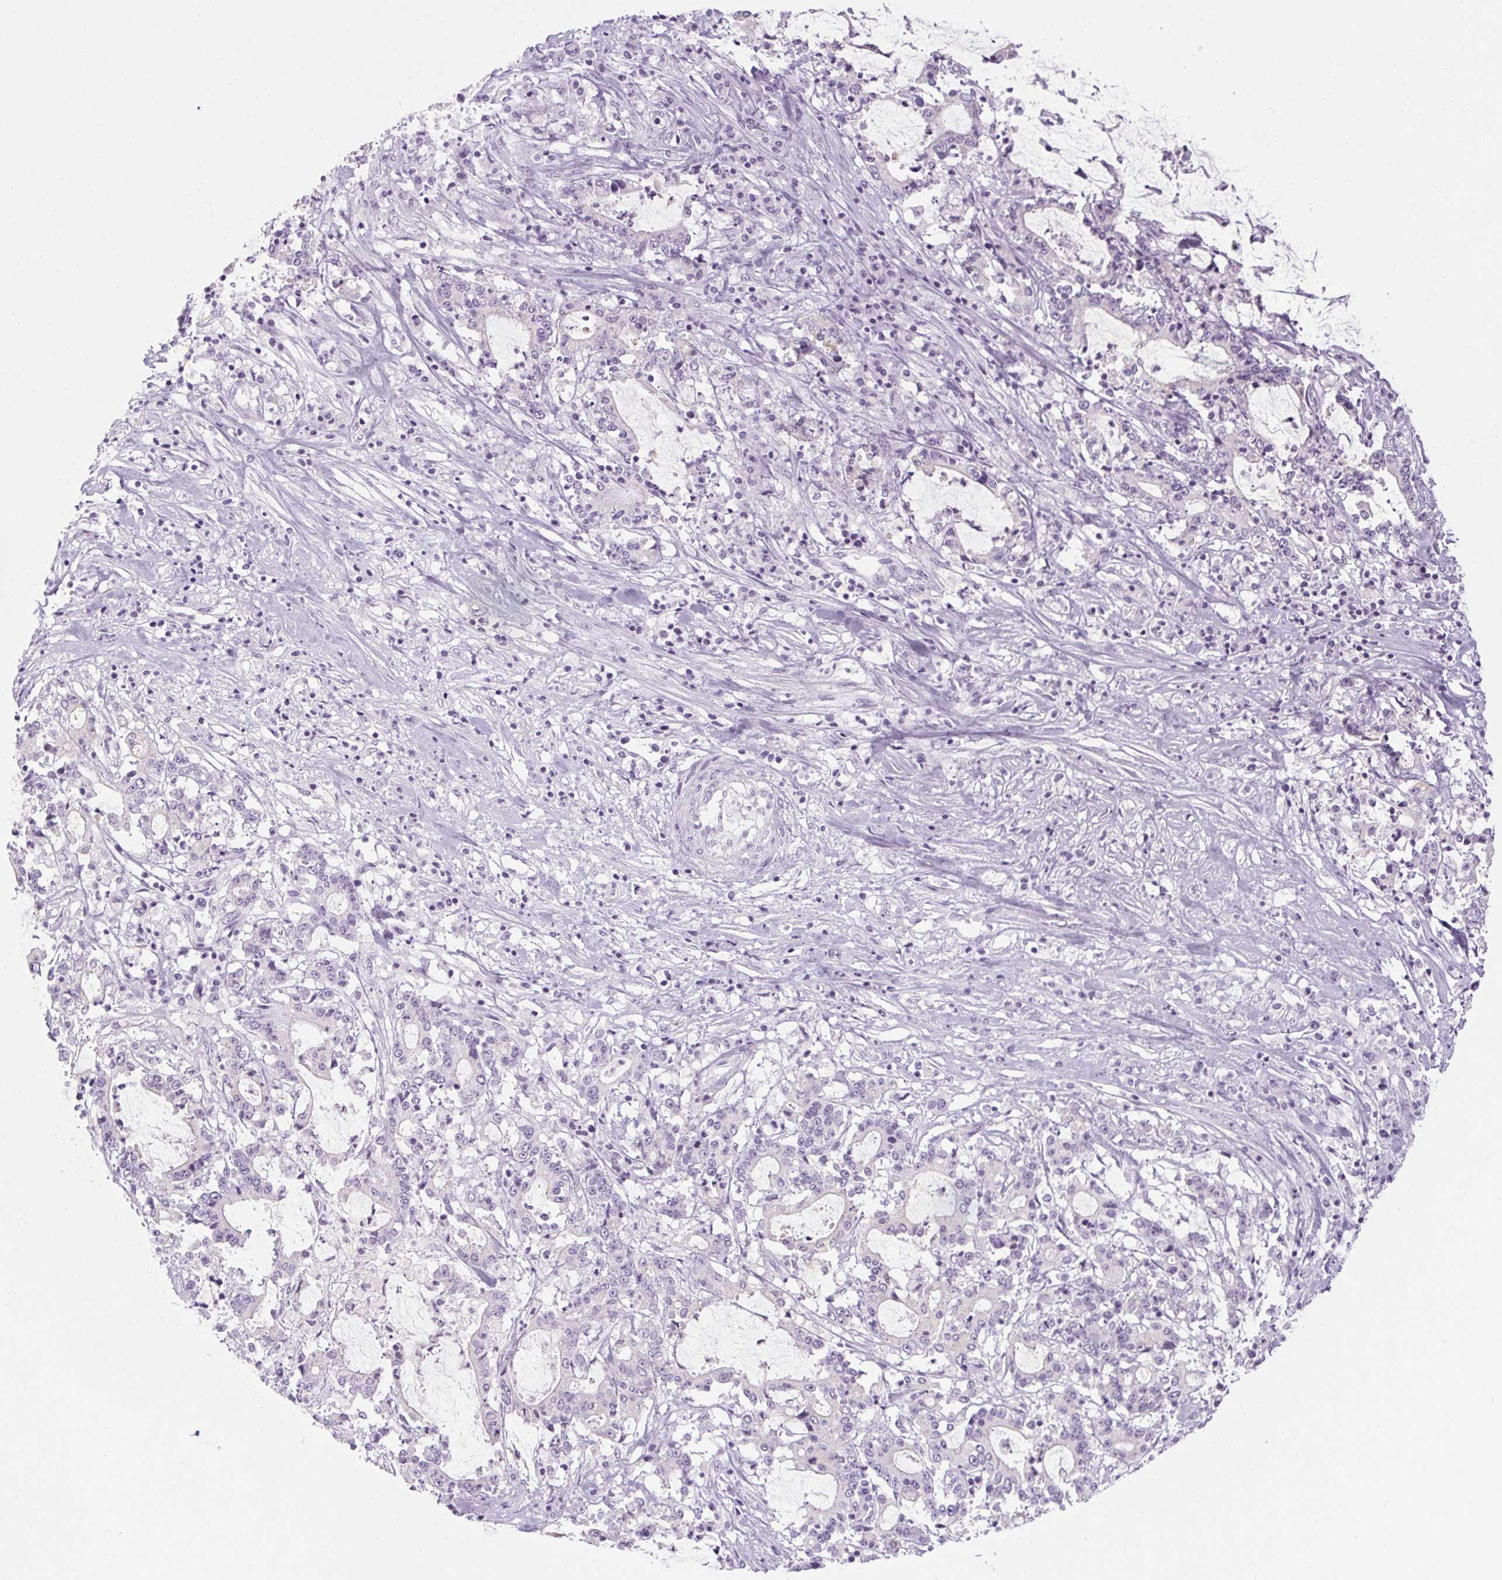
{"staining": {"intensity": "negative", "quantity": "none", "location": "none"}, "tissue": "stomach cancer", "cell_type": "Tumor cells", "image_type": "cancer", "snomed": [{"axis": "morphology", "description": "Adenocarcinoma, NOS"}, {"axis": "topography", "description": "Stomach, upper"}], "caption": "DAB (3,3'-diaminobenzidine) immunohistochemical staining of stomach cancer (adenocarcinoma) demonstrates no significant staining in tumor cells.", "gene": "RPTN", "patient": {"sex": "male", "age": 68}}